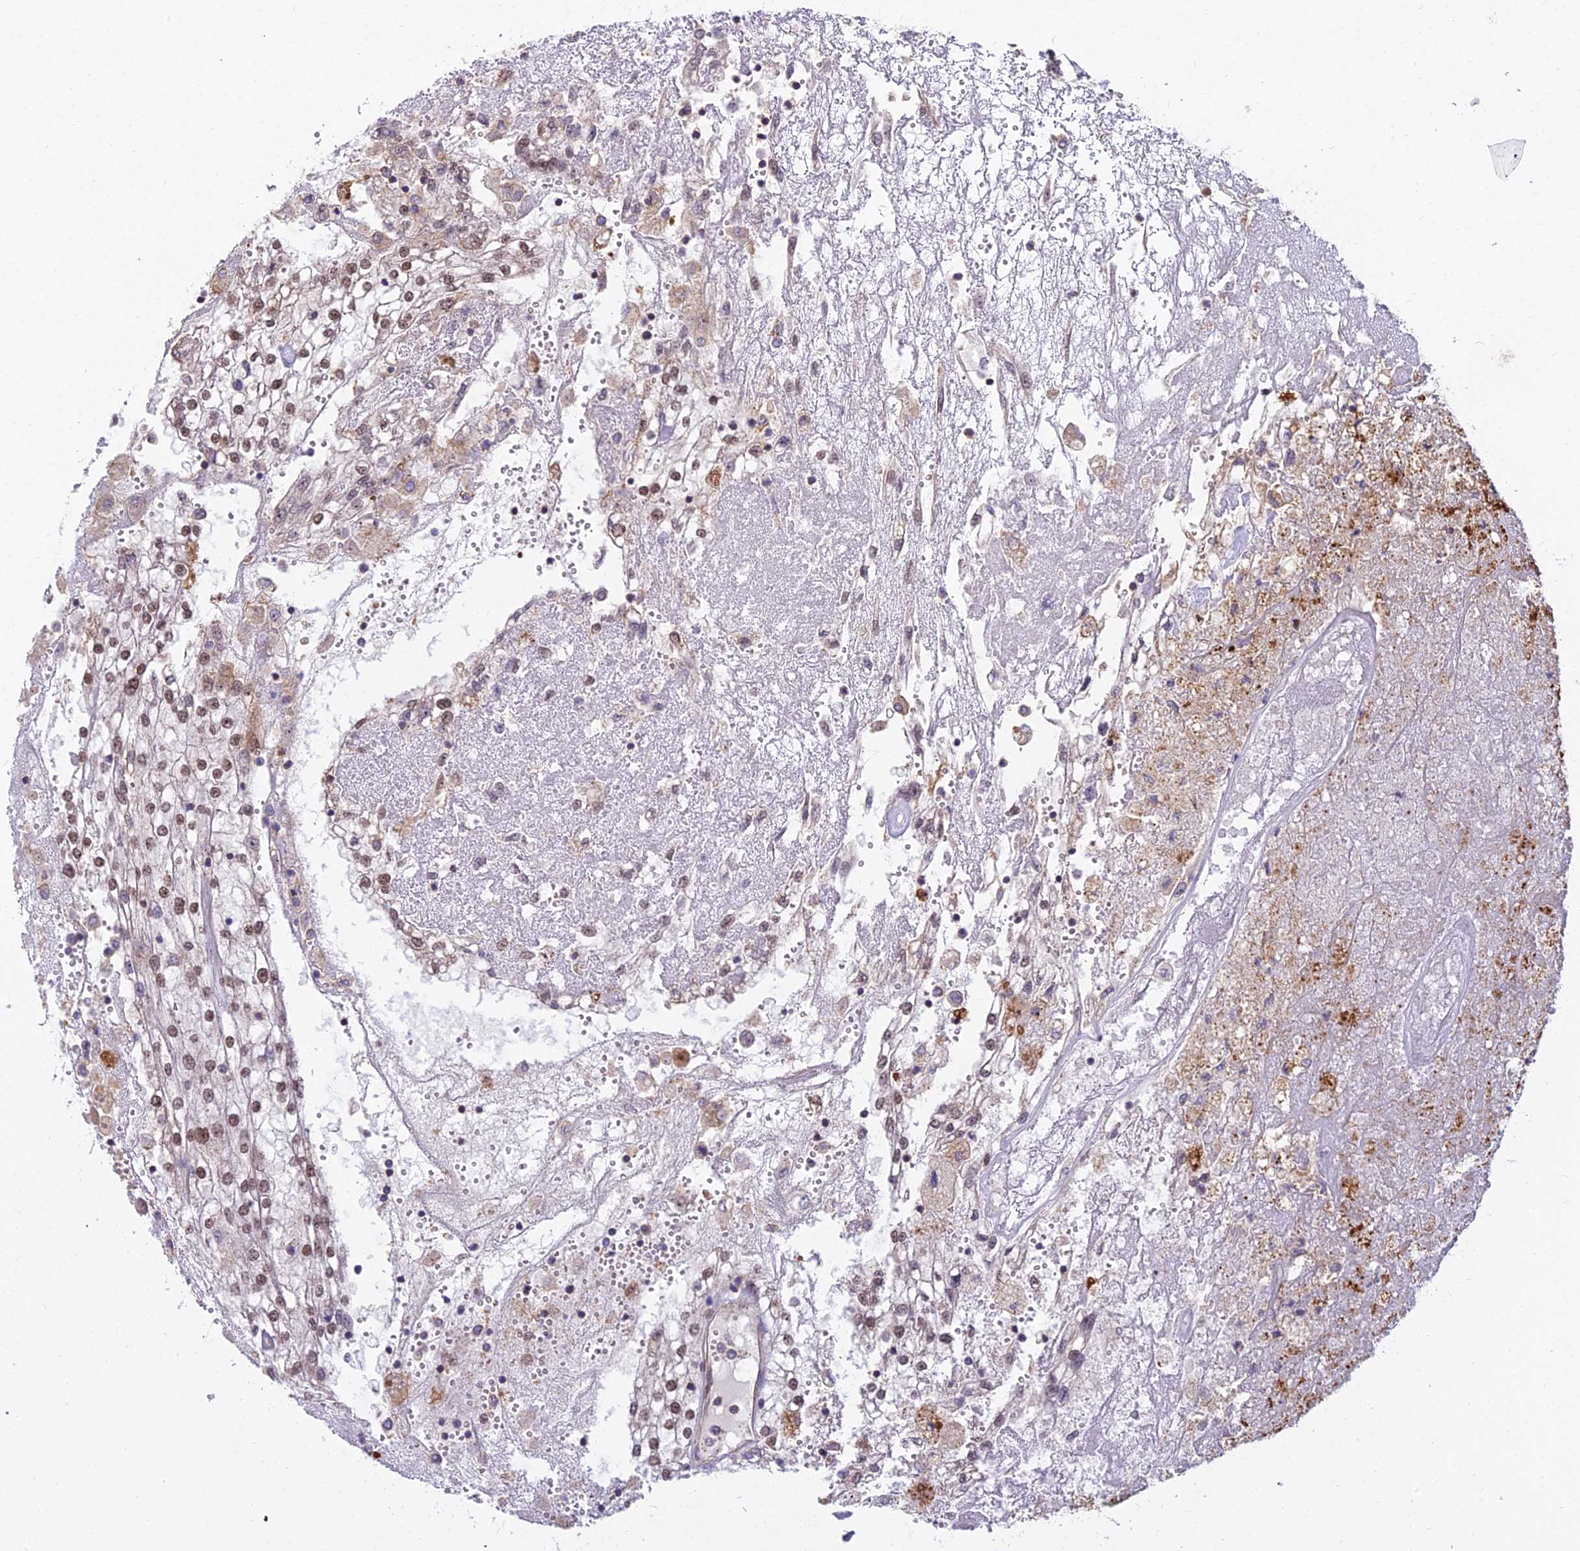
{"staining": {"intensity": "moderate", "quantity": "25%-75%", "location": "nuclear"}, "tissue": "renal cancer", "cell_type": "Tumor cells", "image_type": "cancer", "snomed": [{"axis": "morphology", "description": "Adenocarcinoma, NOS"}, {"axis": "topography", "description": "Kidney"}], "caption": "High-magnification brightfield microscopy of renal cancer (adenocarcinoma) stained with DAB (brown) and counterstained with hematoxylin (blue). tumor cells exhibit moderate nuclear staining is present in about25%-75% of cells.", "gene": "TCEA3", "patient": {"sex": "female", "age": 52}}